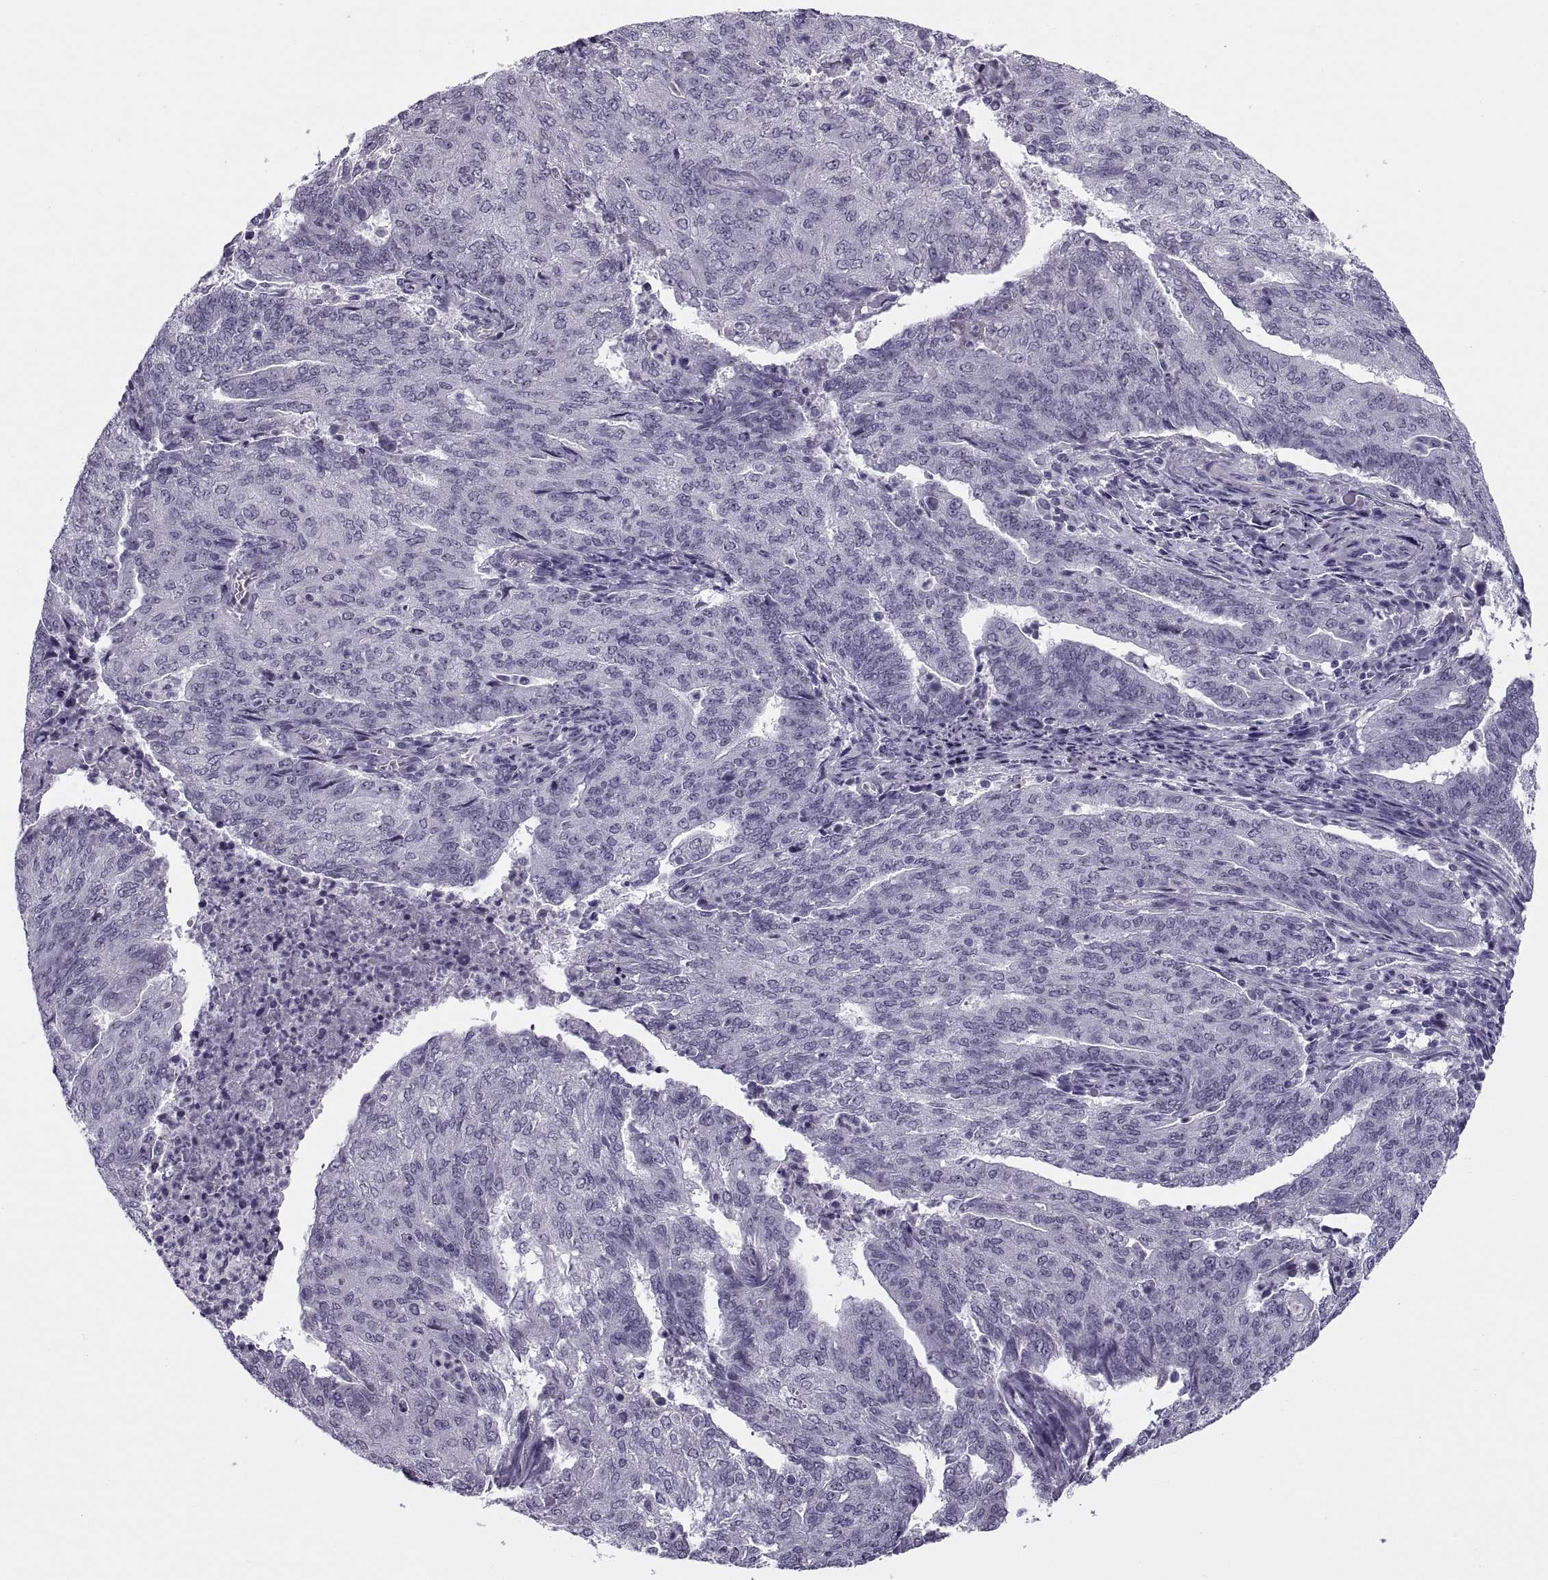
{"staining": {"intensity": "negative", "quantity": "none", "location": "none"}, "tissue": "endometrial cancer", "cell_type": "Tumor cells", "image_type": "cancer", "snomed": [{"axis": "morphology", "description": "Adenocarcinoma, NOS"}, {"axis": "topography", "description": "Endometrium"}], "caption": "Human endometrial cancer stained for a protein using IHC demonstrates no positivity in tumor cells.", "gene": "TBC1D3G", "patient": {"sex": "female", "age": 82}}